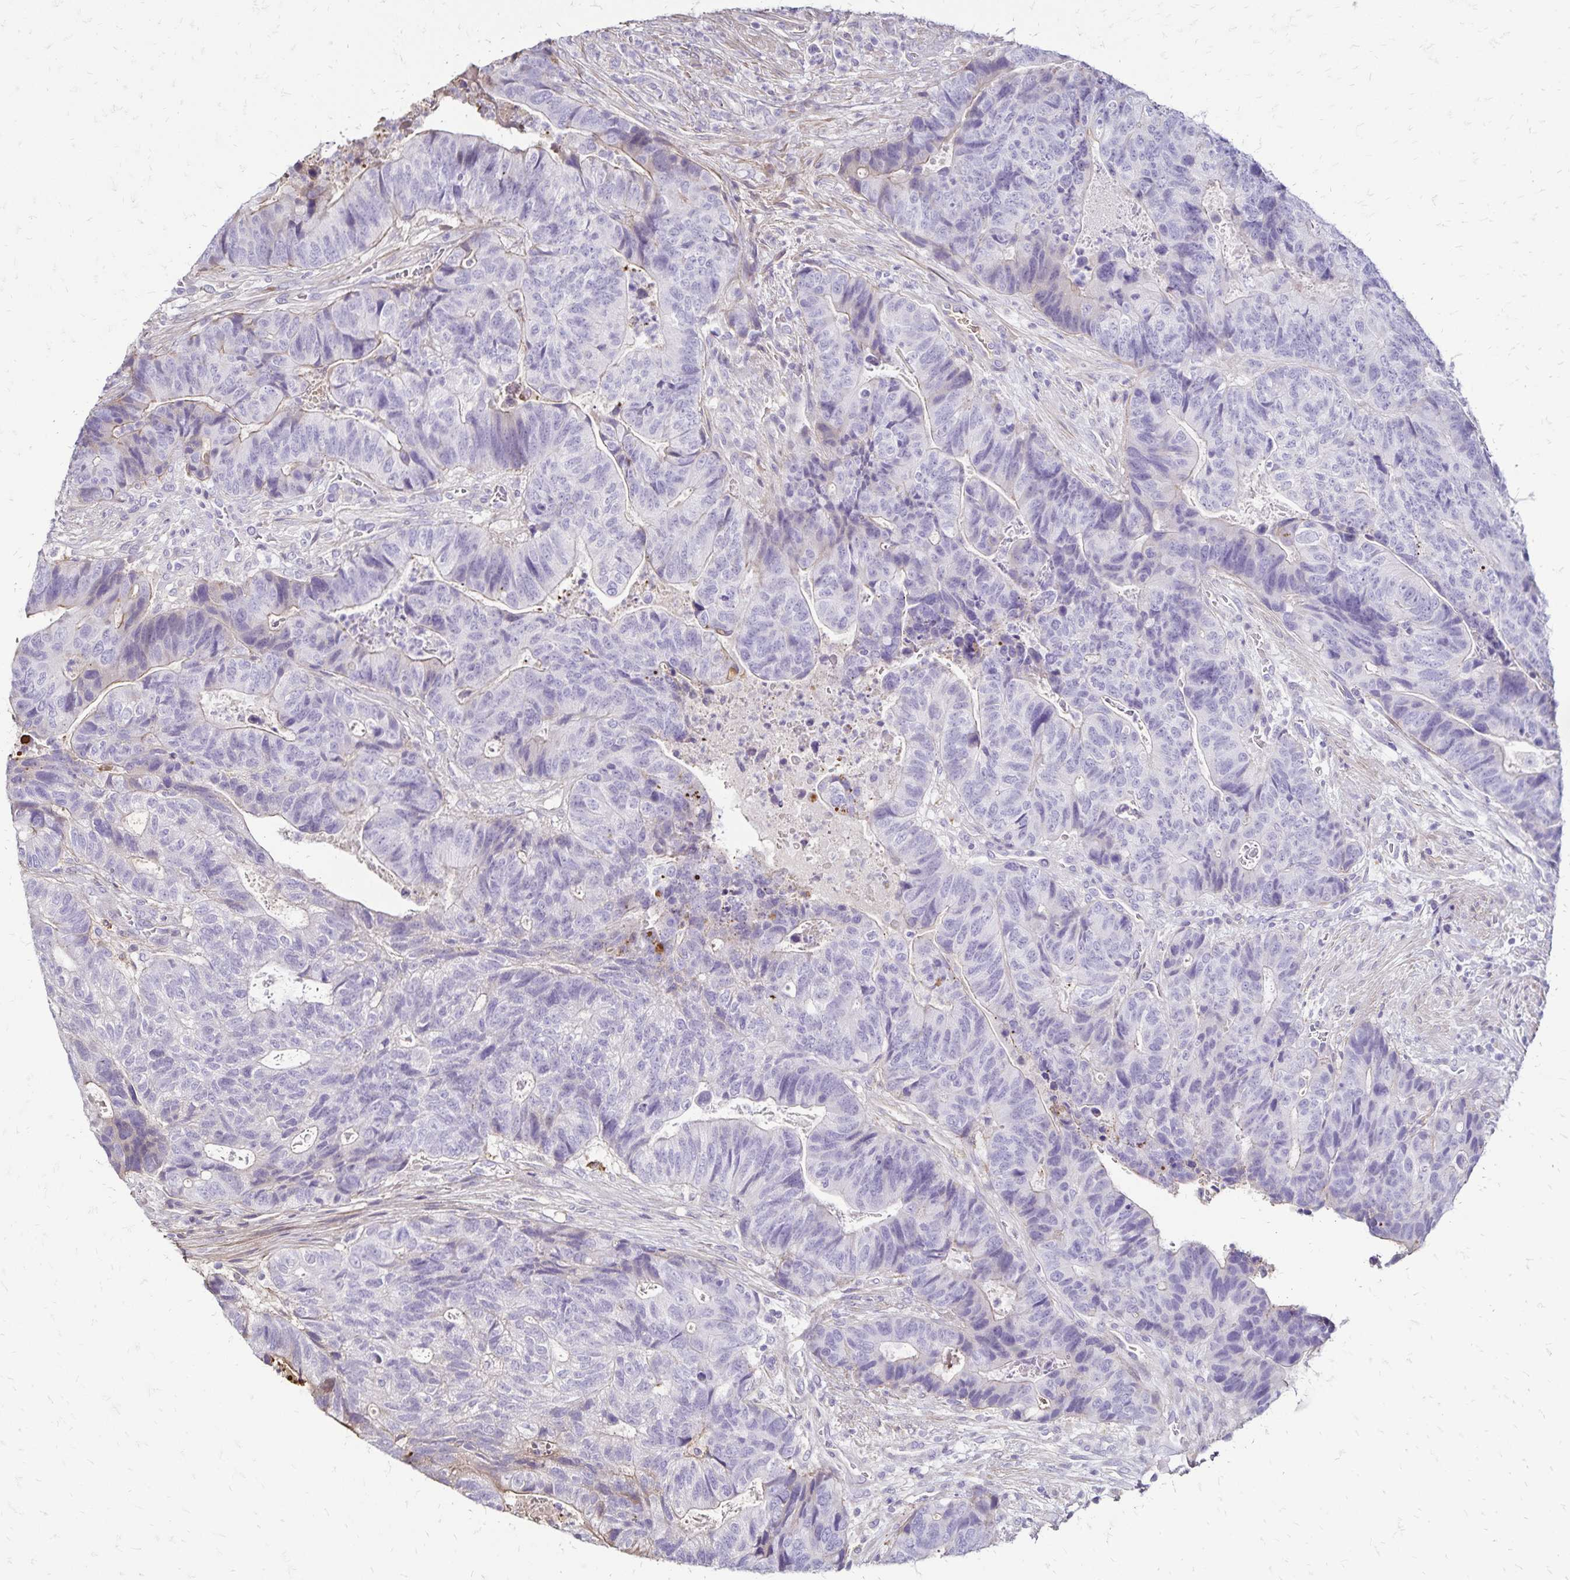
{"staining": {"intensity": "negative", "quantity": "none", "location": "none"}, "tissue": "colorectal cancer", "cell_type": "Tumor cells", "image_type": "cancer", "snomed": [{"axis": "morphology", "description": "Normal tissue, NOS"}, {"axis": "morphology", "description": "Adenocarcinoma, NOS"}, {"axis": "topography", "description": "Colon"}], "caption": "High power microscopy micrograph of an immunohistochemistry (IHC) histopathology image of colorectal cancer (adenocarcinoma), revealing no significant positivity in tumor cells.", "gene": "KISS1", "patient": {"sex": "female", "age": 48}}